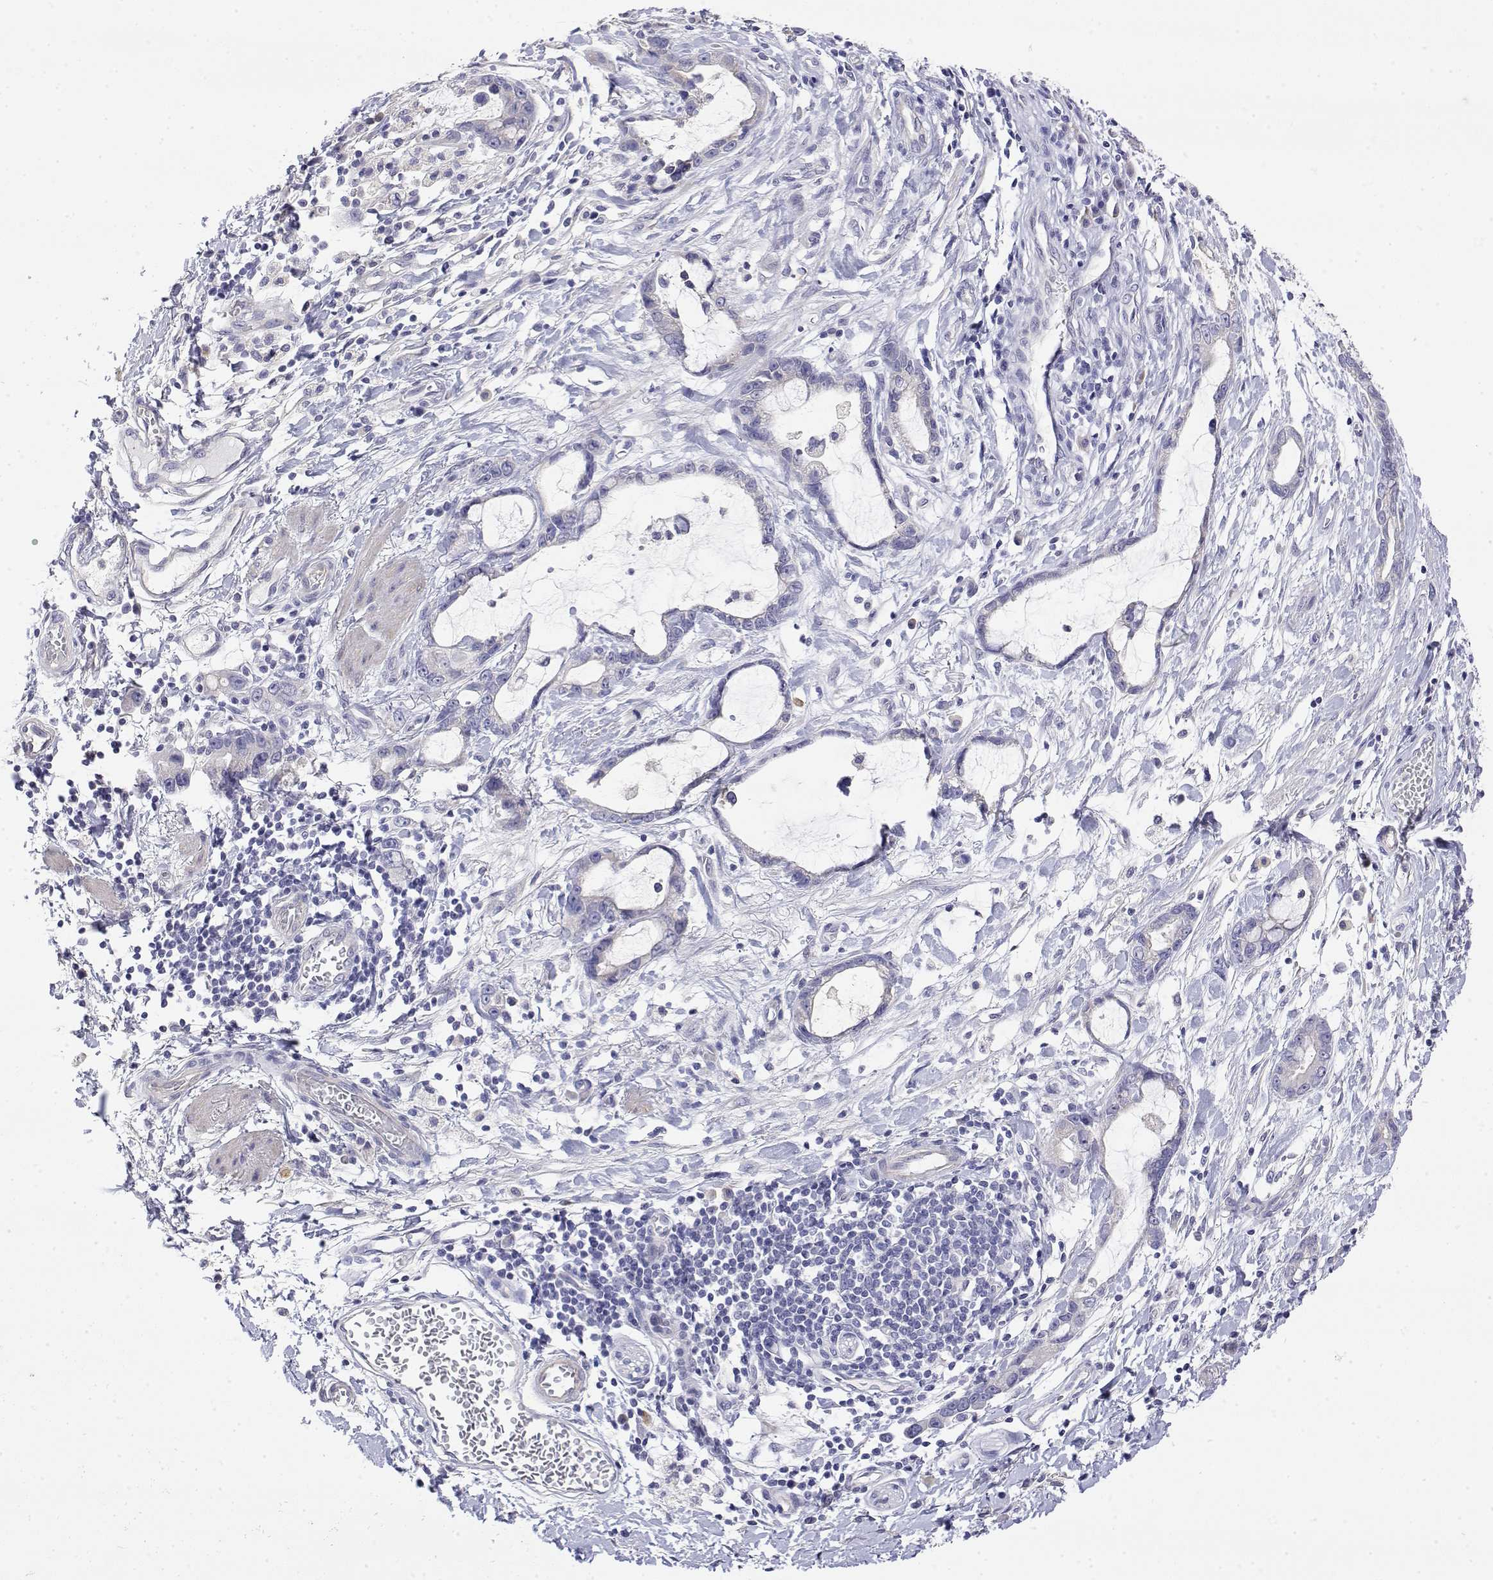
{"staining": {"intensity": "negative", "quantity": "none", "location": "none"}, "tissue": "stomach cancer", "cell_type": "Tumor cells", "image_type": "cancer", "snomed": [{"axis": "morphology", "description": "Adenocarcinoma, NOS"}, {"axis": "topography", "description": "Stomach"}], "caption": "Tumor cells show no significant staining in stomach cancer.", "gene": "LY6D", "patient": {"sex": "male", "age": 55}}